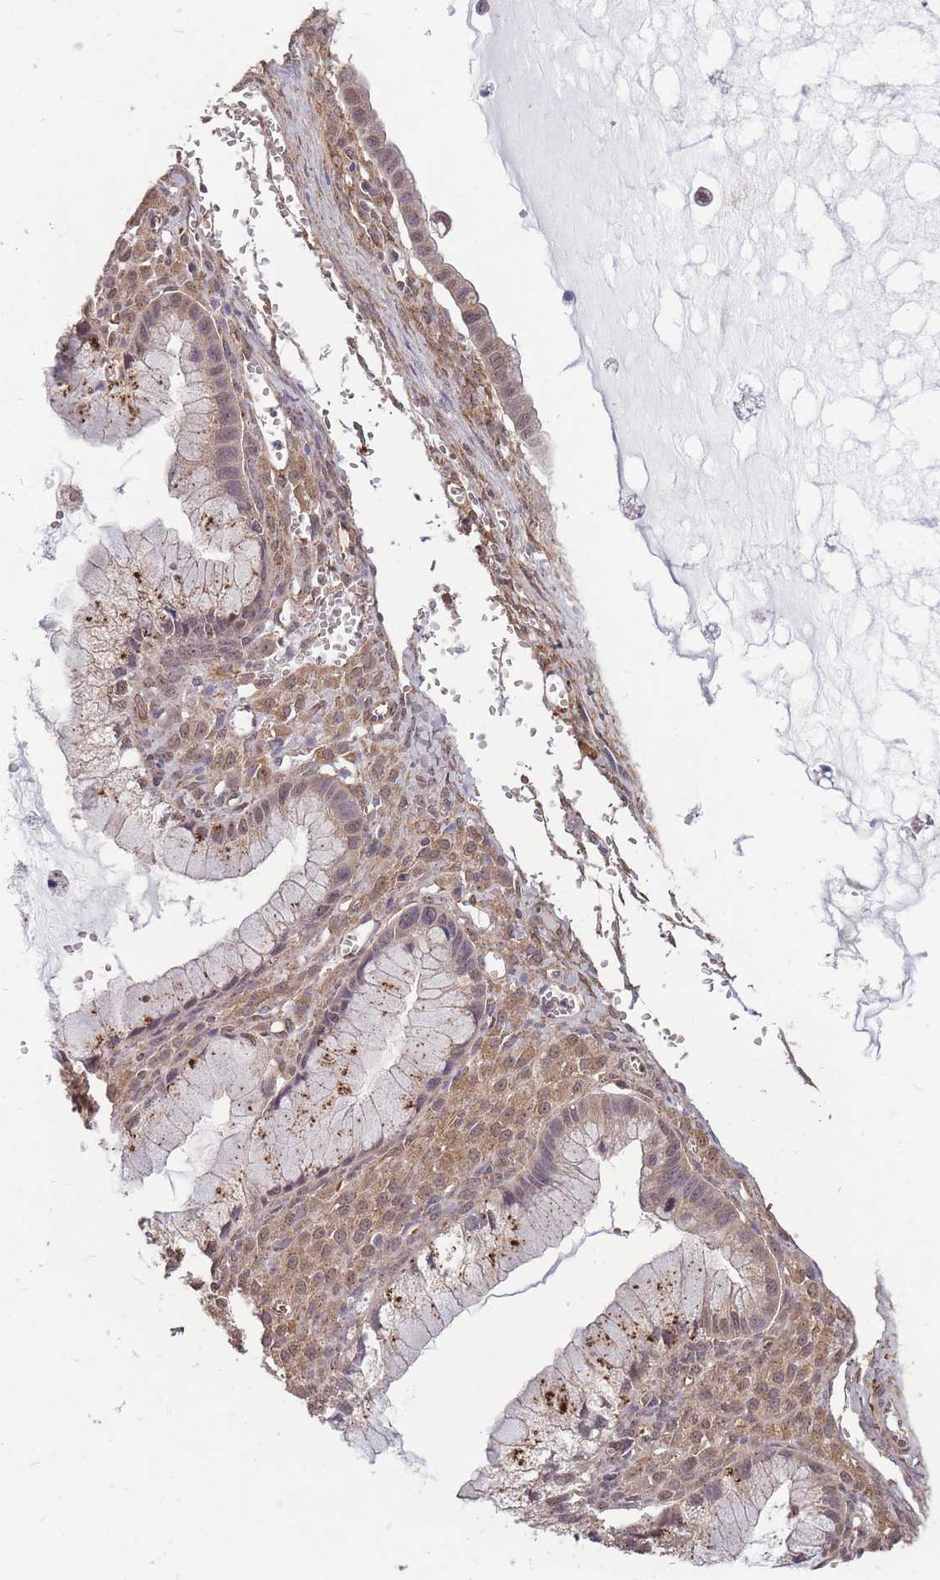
{"staining": {"intensity": "weak", "quantity": "25%-75%", "location": "cytoplasmic/membranous,nuclear"}, "tissue": "ovarian cancer", "cell_type": "Tumor cells", "image_type": "cancer", "snomed": [{"axis": "morphology", "description": "Cystadenocarcinoma, mucinous, NOS"}, {"axis": "topography", "description": "Ovary"}], "caption": "High-magnification brightfield microscopy of ovarian mucinous cystadenocarcinoma stained with DAB (3,3'-diaminobenzidine) (brown) and counterstained with hematoxylin (blue). tumor cells exhibit weak cytoplasmic/membranous and nuclear expression is seen in about25%-75% of cells.", "gene": "DYNC1LI2", "patient": {"sex": "female", "age": 59}}